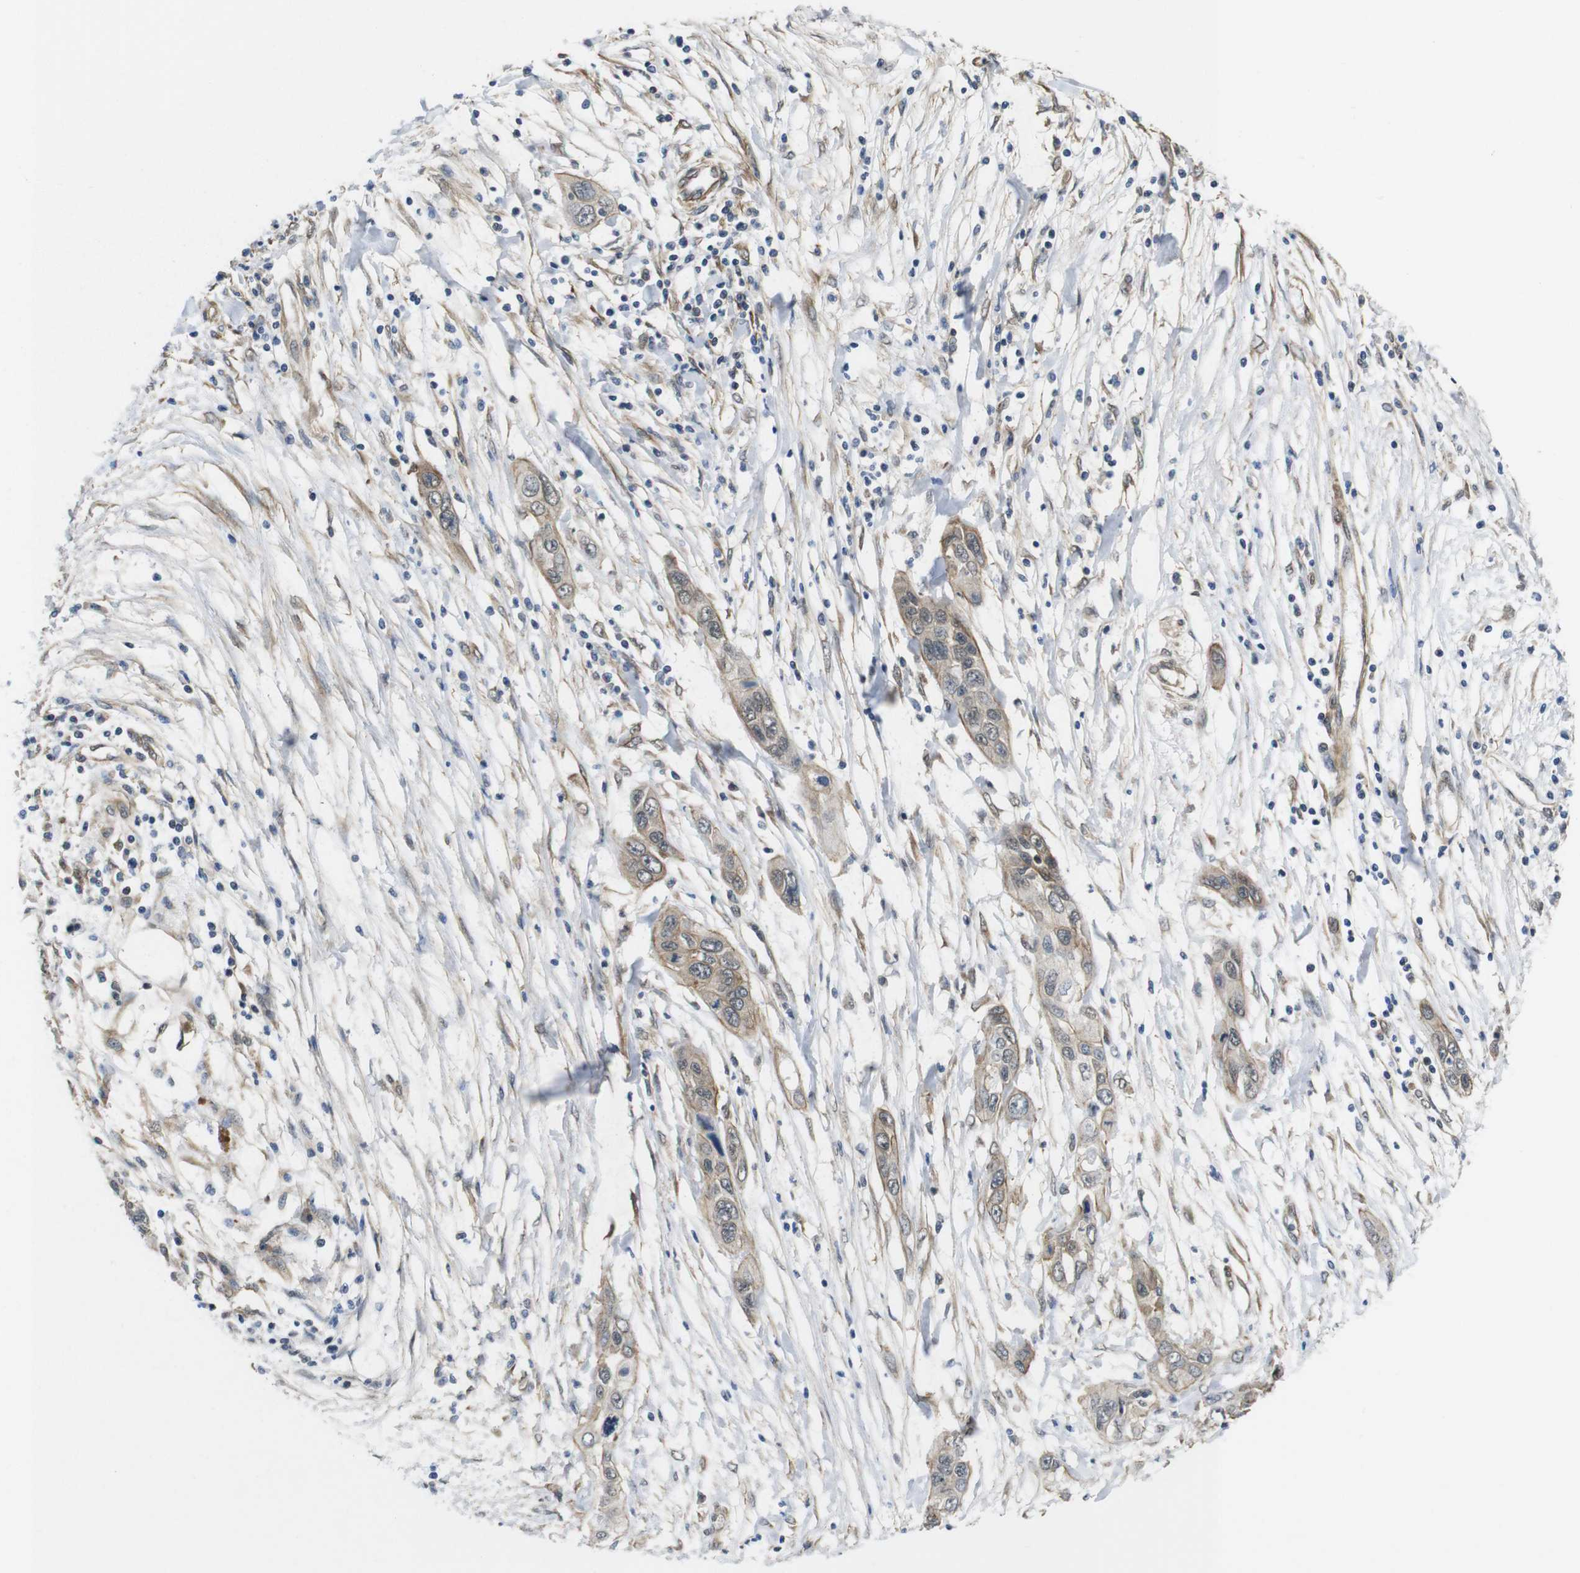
{"staining": {"intensity": "weak", "quantity": ">75%", "location": "cytoplasmic/membranous"}, "tissue": "pancreatic cancer", "cell_type": "Tumor cells", "image_type": "cancer", "snomed": [{"axis": "morphology", "description": "Adenocarcinoma, NOS"}, {"axis": "topography", "description": "Pancreas"}], "caption": "A brown stain labels weak cytoplasmic/membranous expression of a protein in human pancreatic cancer (adenocarcinoma) tumor cells. (DAB IHC, brown staining for protein, blue staining for nuclei).", "gene": "ZDHHC5", "patient": {"sex": "female", "age": 70}}